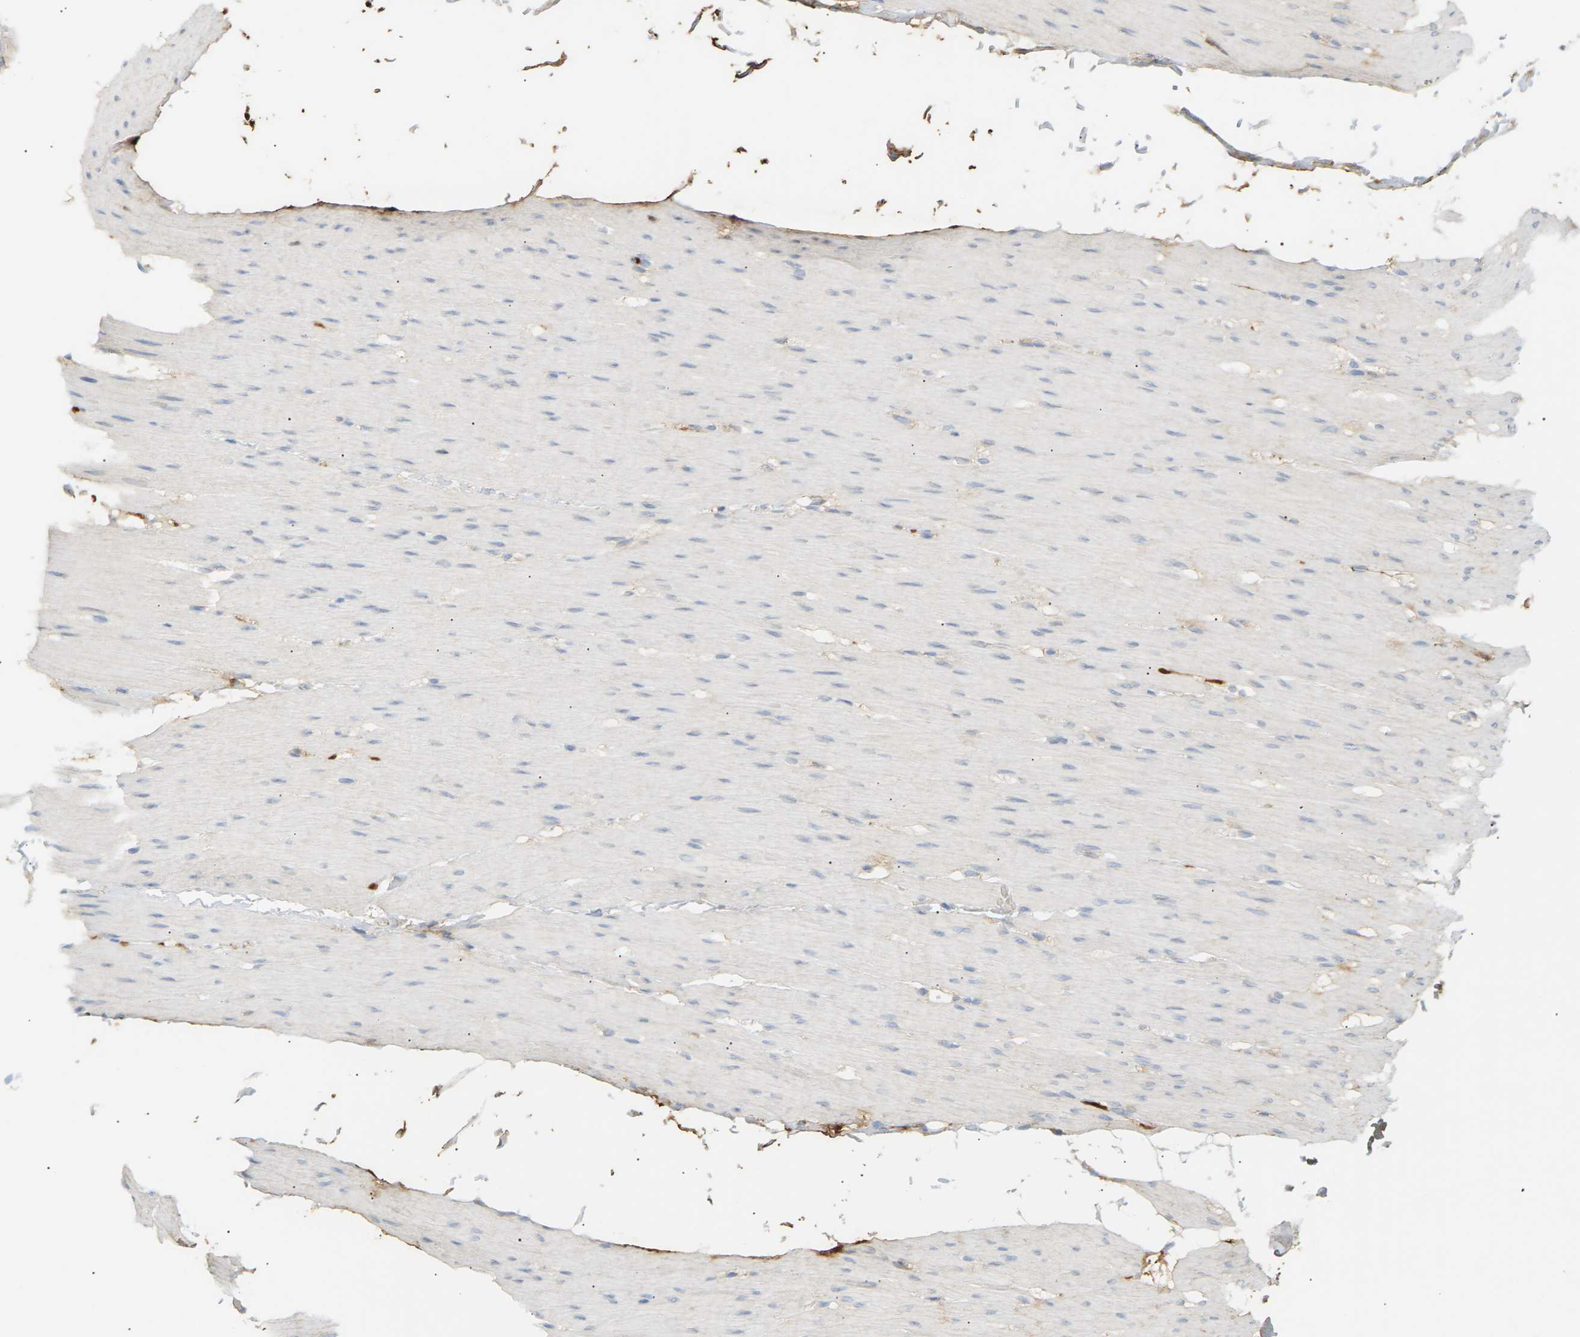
{"staining": {"intensity": "negative", "quantity": "none", "location": "none"}, "tissue": "smooth muscle", "cell_type": "Smooth muscle cells", "image_type": "normal", "snomed": [{"axis": "morphology", "description": "Normal tissue, NOS"}, {"axis": "topography", "description": "Smooth muscle"}, {"axis": "topography", "description": "Colon"}], "caption": "Human smooth muscle stained for a protein using IHC exhibits no expression in smooth muscle cells.", "gene": "IGLC3", "patient": {"sex": "male", "age": 67}}